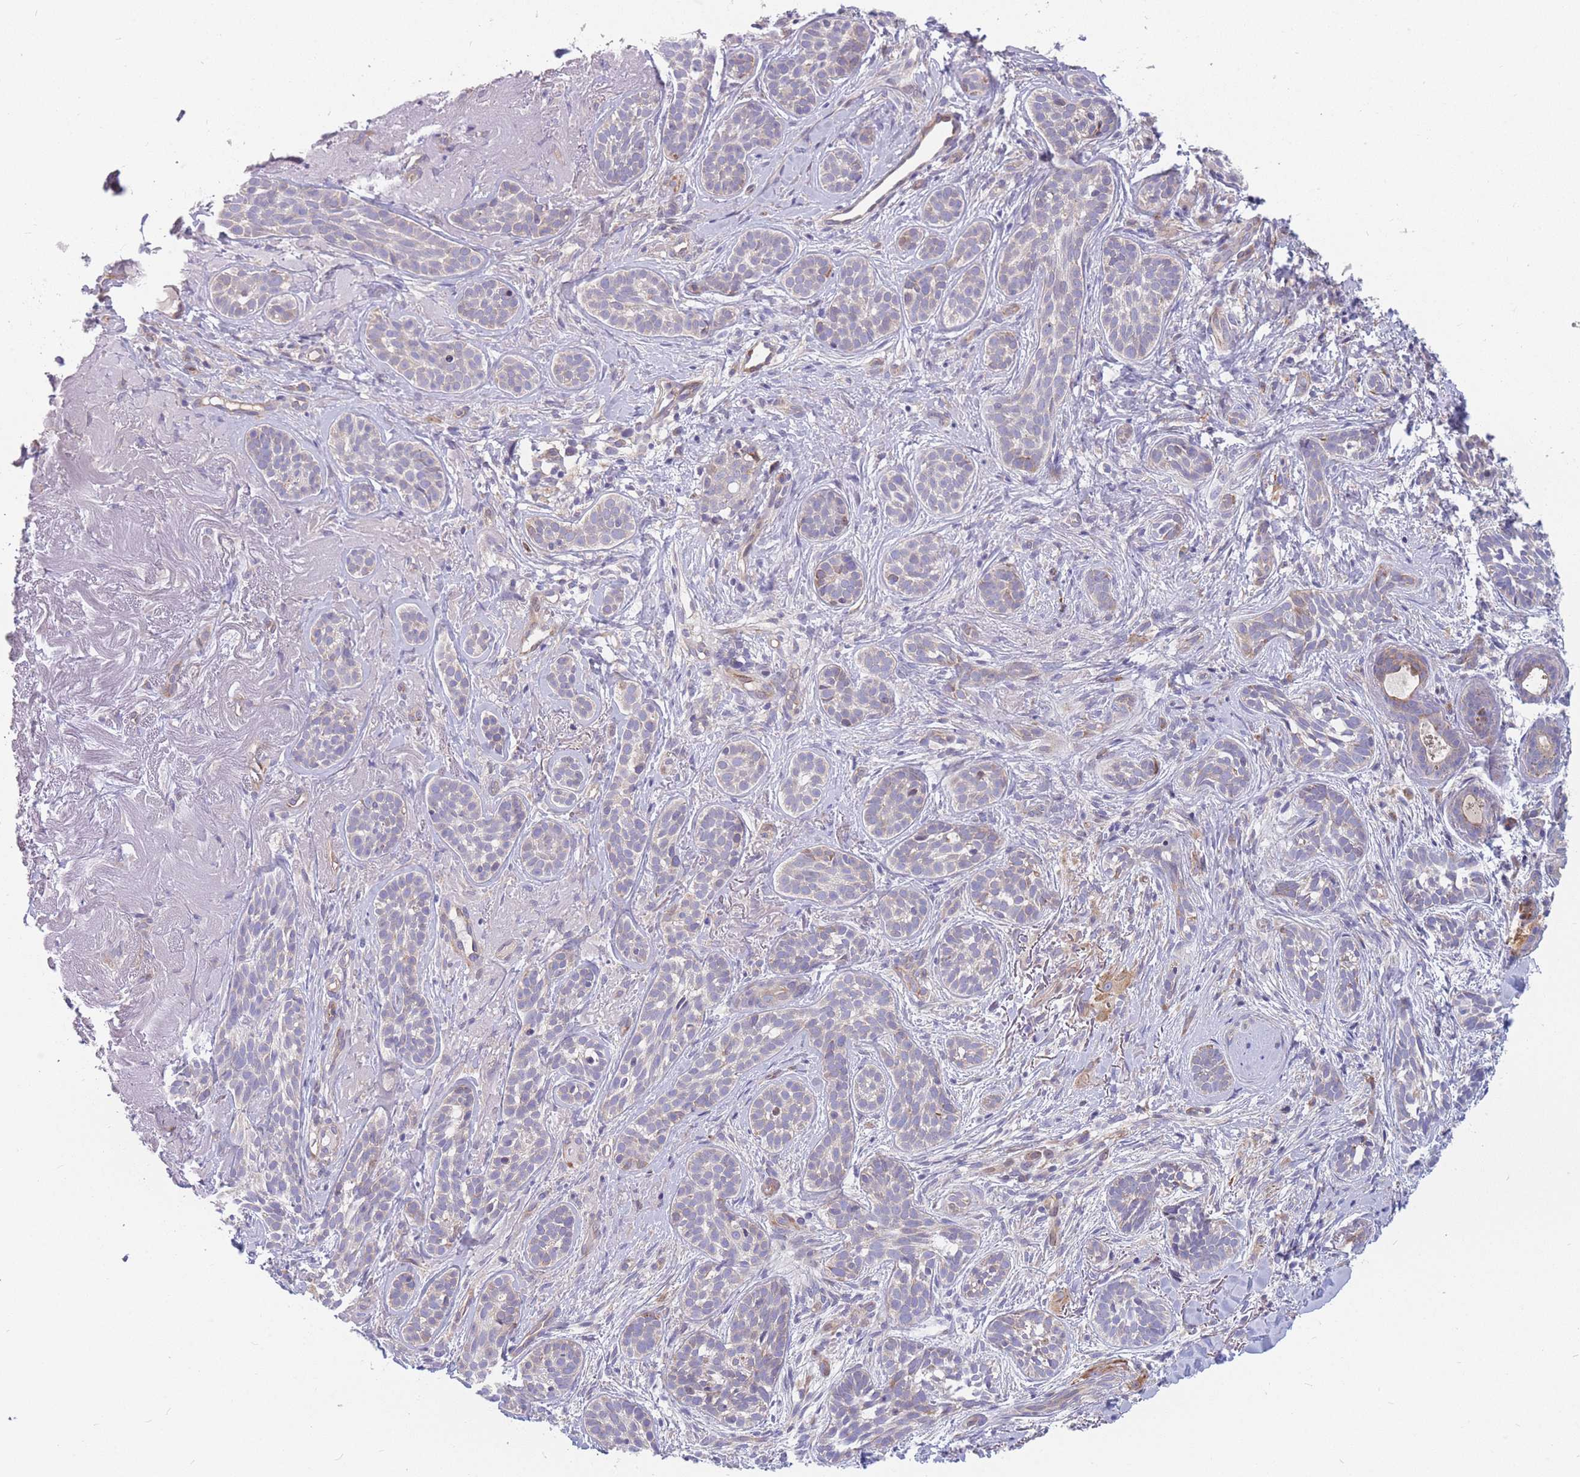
{"staining": {"intensity": "negative", "quantity": "none", "location": "none"}, "tissue": "skin cancer", "cell_type": "Tumor cells", "image_type": "cancer", "snomed": [{"axis": "morphology", "description": "Basal cell carcinoma"}, {"axis": "topography", "description": "Skin"}], "caption": "DAB immunohistochemical staining of human skin basal cell carcinoma exhibits no significant expression in tumor cells. (DAB (3,3'-diaminobenzidine) IHC with hematoxylin counter stain).", "gene": "TMEM131L", "patient": {"sex": "male", "age": 71}}